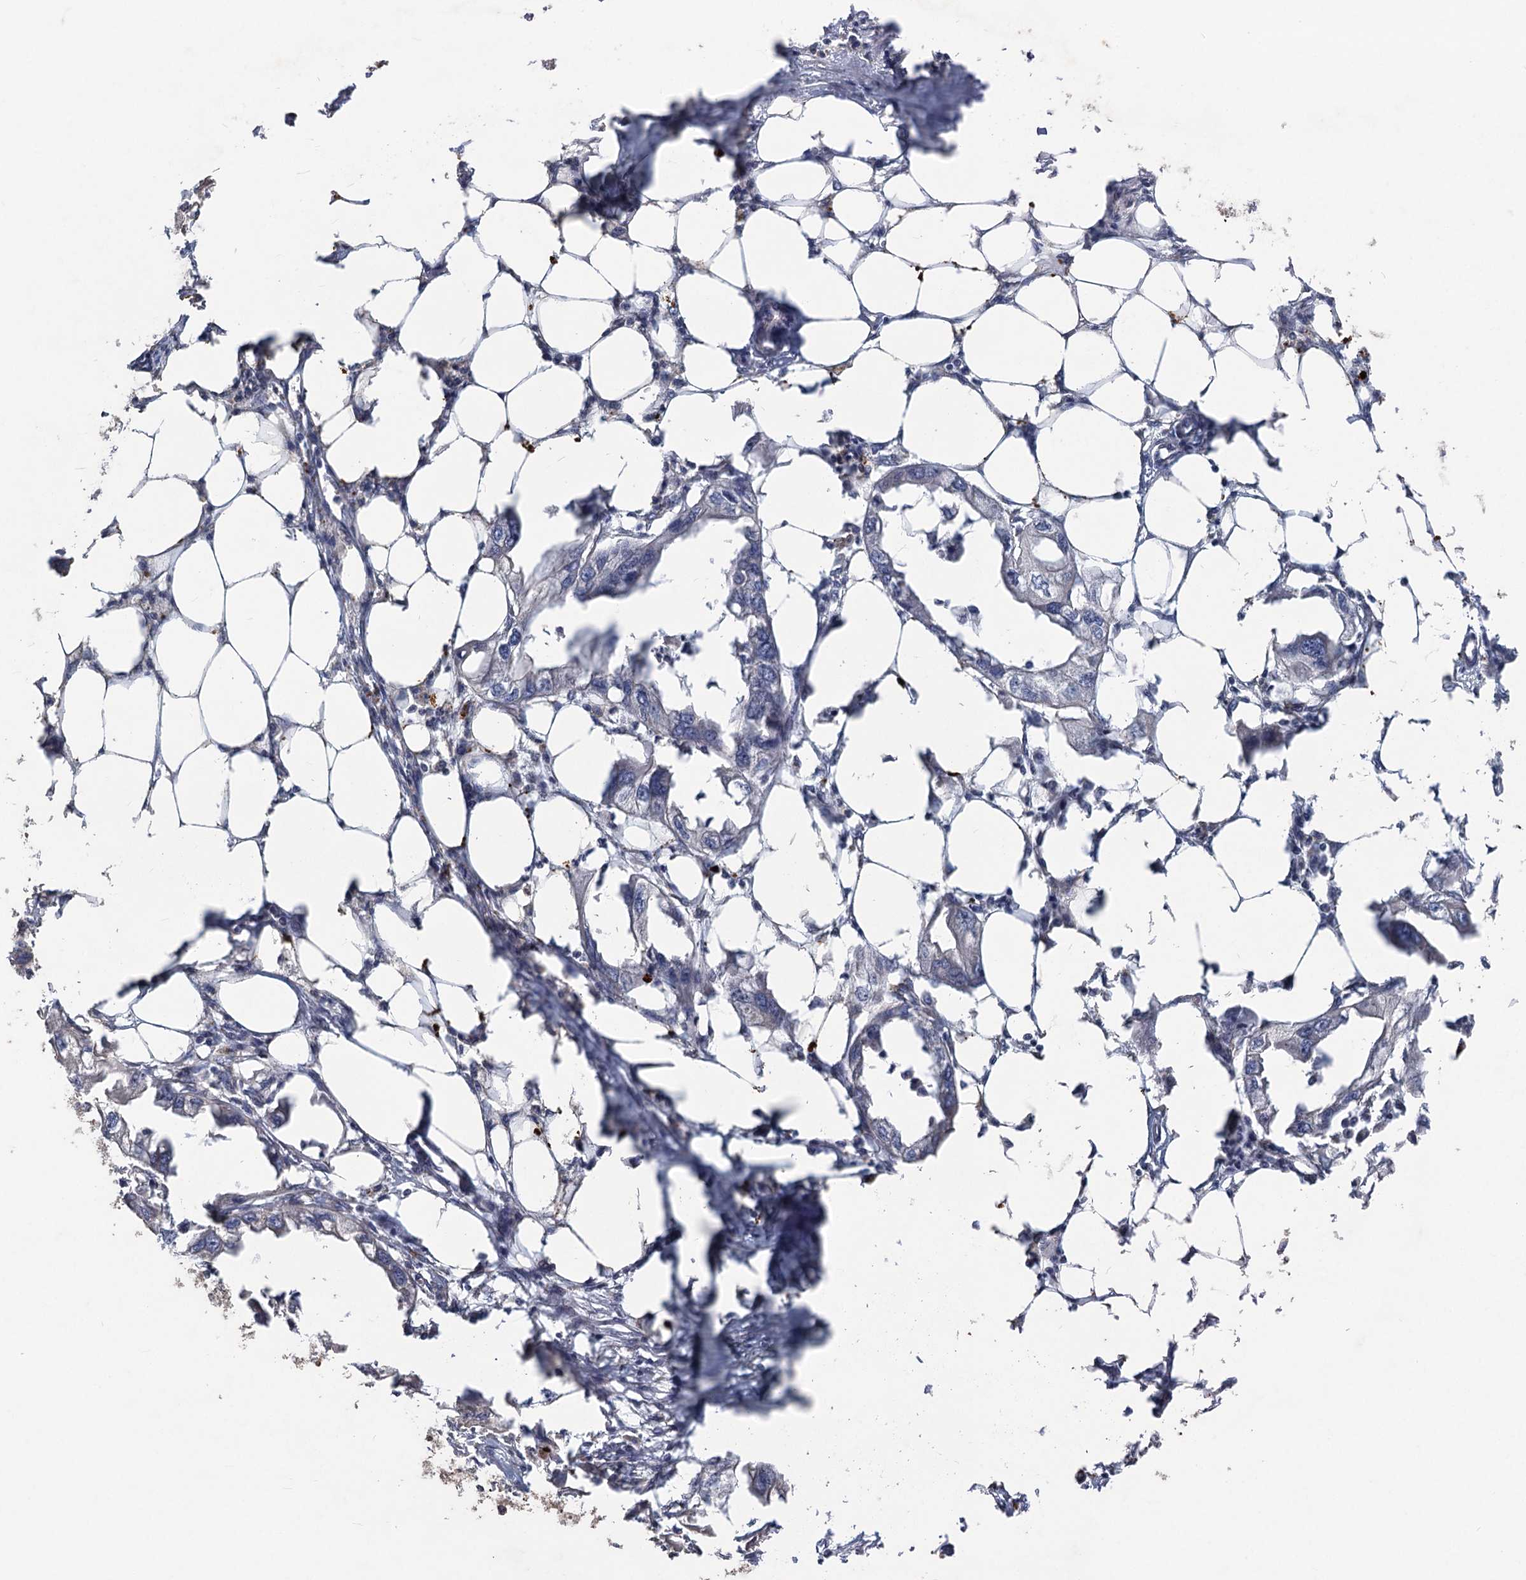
{"staining": {"intensity": "negative", "quantity": "none", "location": "none"}, "tissue": "endometrial cancer", "cell_type": "Tumor cells", "image_type": "cancer", "snomed": [{"axis": "morphology", "description": "Adenocarcinoma, NOS"}, {"axis": "morphology", "description": "Adenocarcinoma, metastatic, NOS"}, {"axis": "topography", "description": "Adipose tissue"}, {"axis": "topography", "description": "Endometrium"}], "caption": "An image of human adenocarcinoma (endometrial) is negative for staining in tumor cells.", "gene": "HES2", "patient": {"sex": "female", "age": 67}}